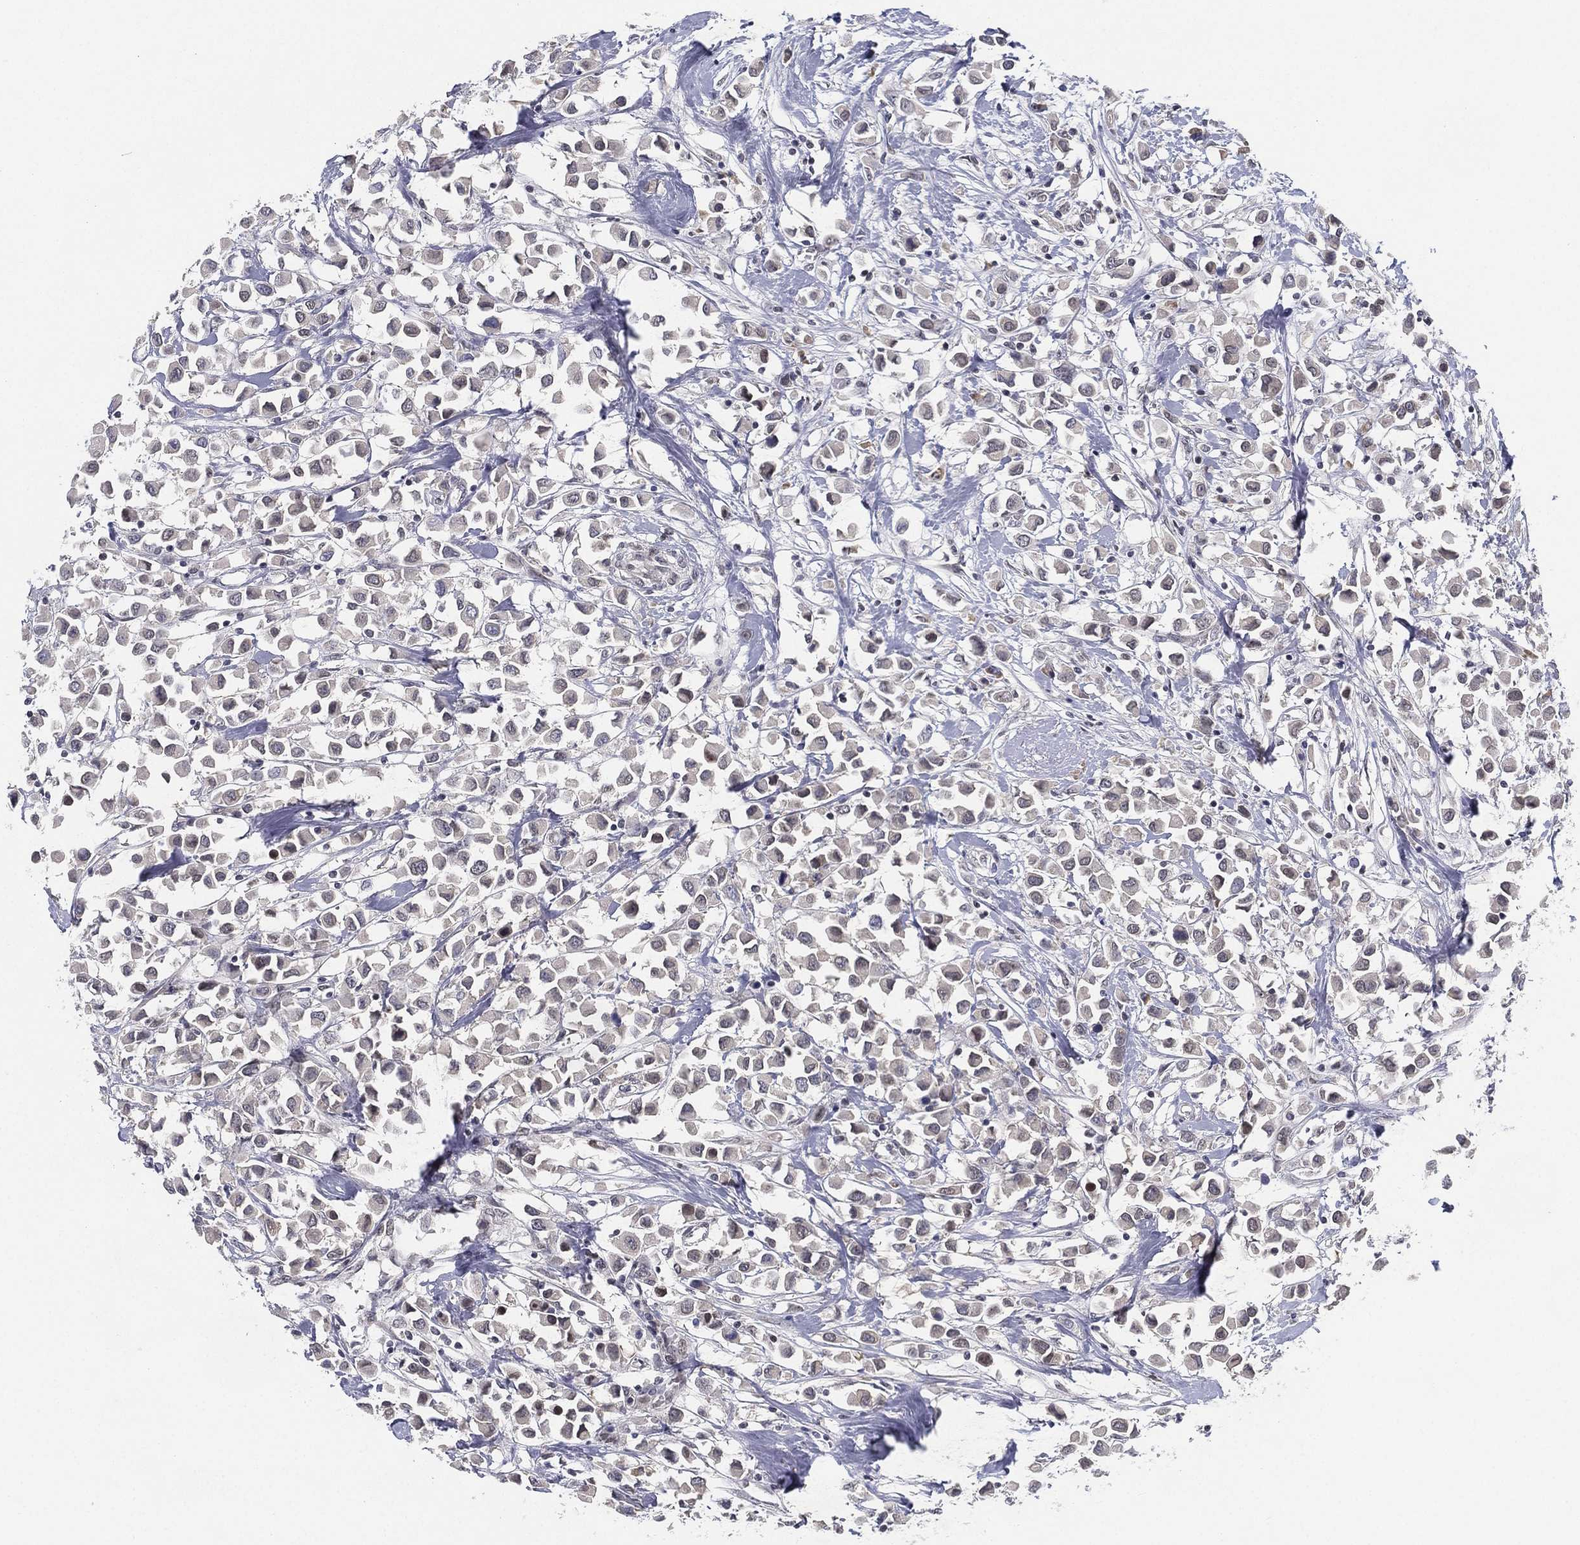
{"staining": {"intensity": "negative", "quantity": "none", "location": "none"}, "tissue": "breast cancer", "cell_type": "Tumor cells", "image_type": "cancer", "snomed": [{"axis": "morphology", "description": "Duct carcinoma"}, {"axis": "topography", "description": "Breast"}], "caption": "High power microscopy photomicrograph of an immunohistochemistry (IHC) histopathology image of breast invasive ductal carcinoma, revealing no significant staining in tumor cells. Nuclei are stained in blue.", "gene": "MS4A8", "patient": {"sex": "female", "age": 61}}